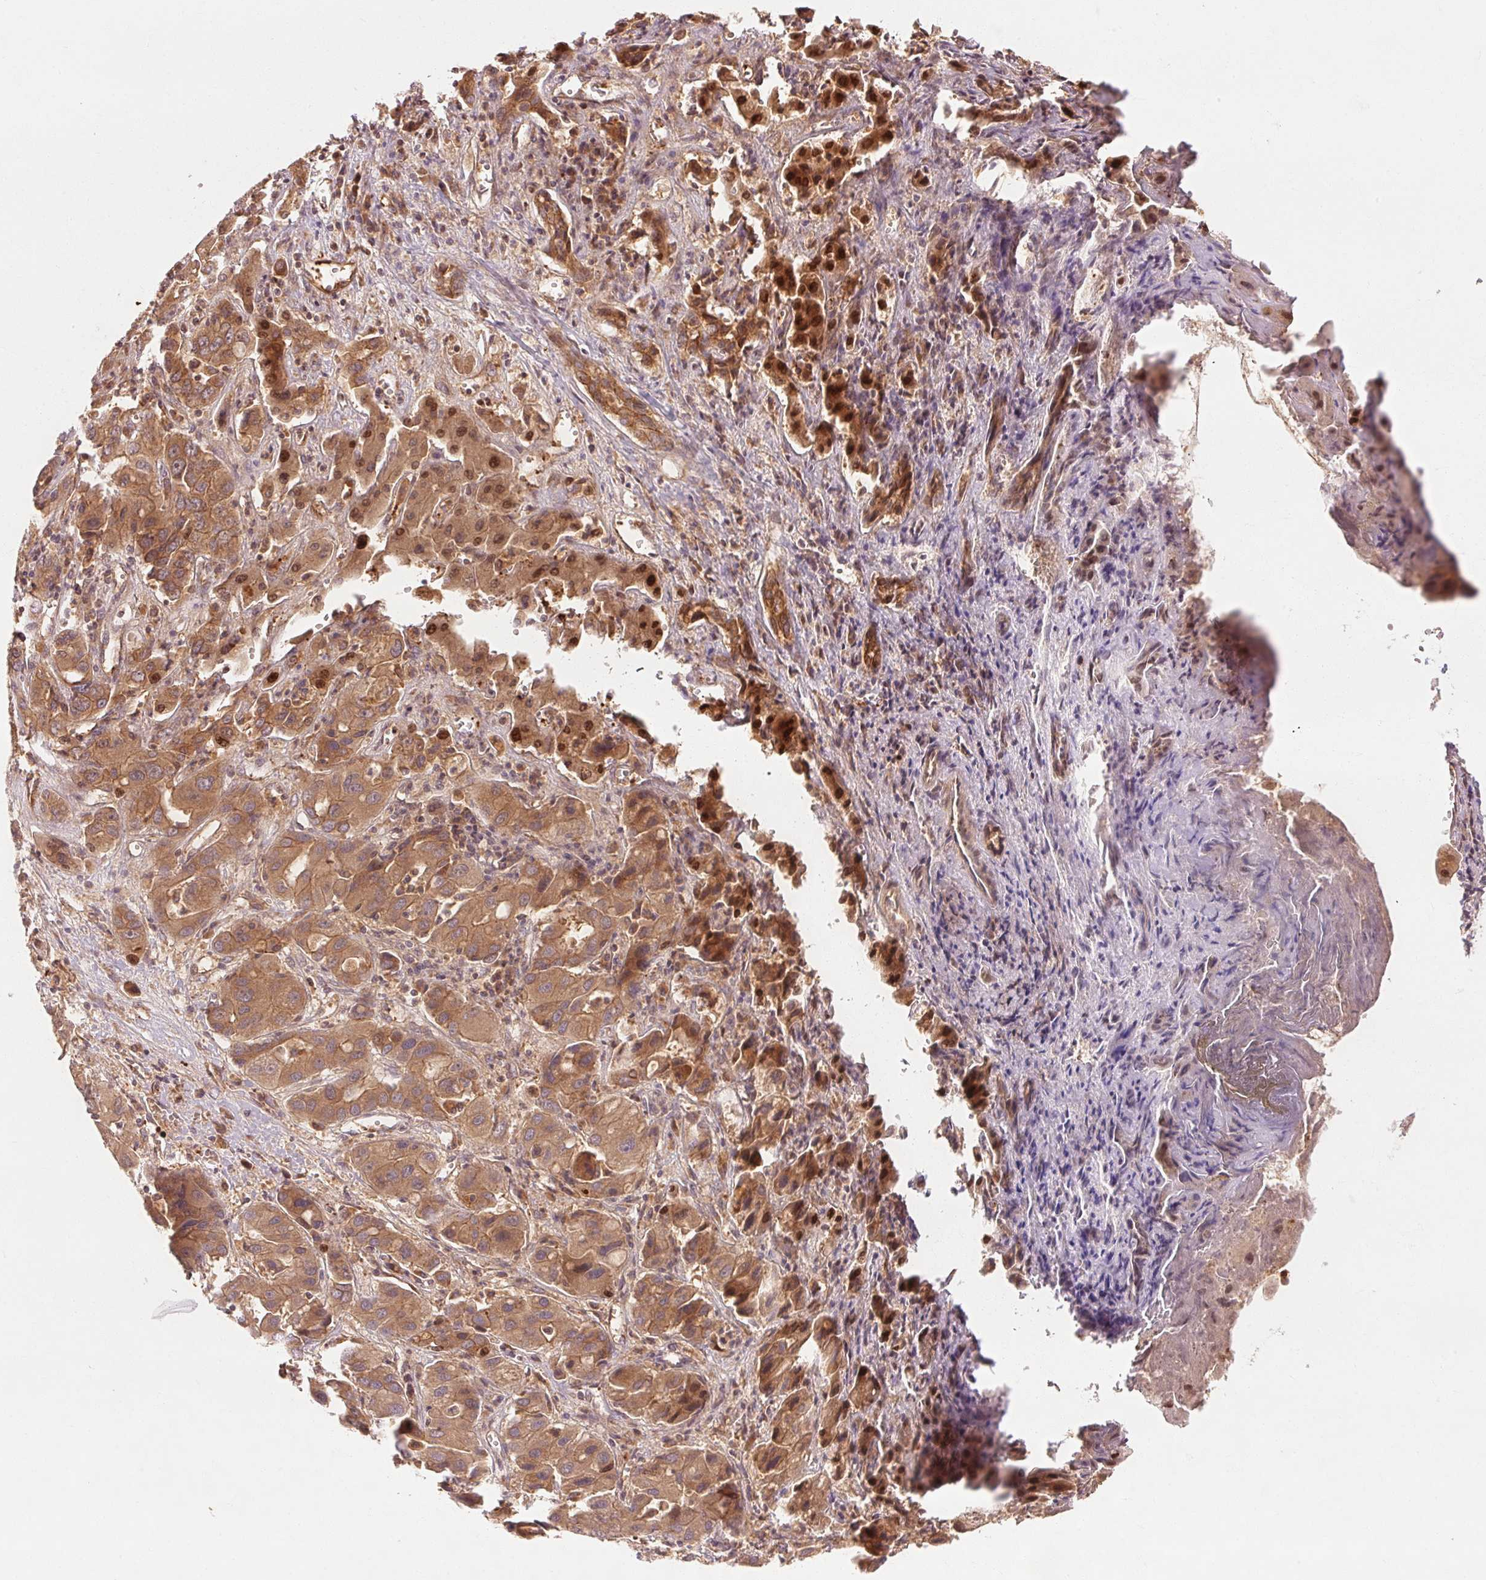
{"staining": {"intensity": "moderate", "quantity": ">75%", "location": "cytoplasmic/membranous"}, "tissue": "liver cancer", "cell_type": "Tumor cells", "image_type": "cancer", "snomed": [{"axis": "morphology", "description": "Cholangiocarcinoma"}, {"axis": "topography", "description": "Liver"}], "caption": "Immunohistochemistry image of liver cholangiocarcinoma stained for a protein (brown), which exhibits medium levels of moderate cytoplasmic/membranous staining in about >75% of tumor cells.", "gene": "CTNNA1", "patient": {"sex": "male", "age": 67}}